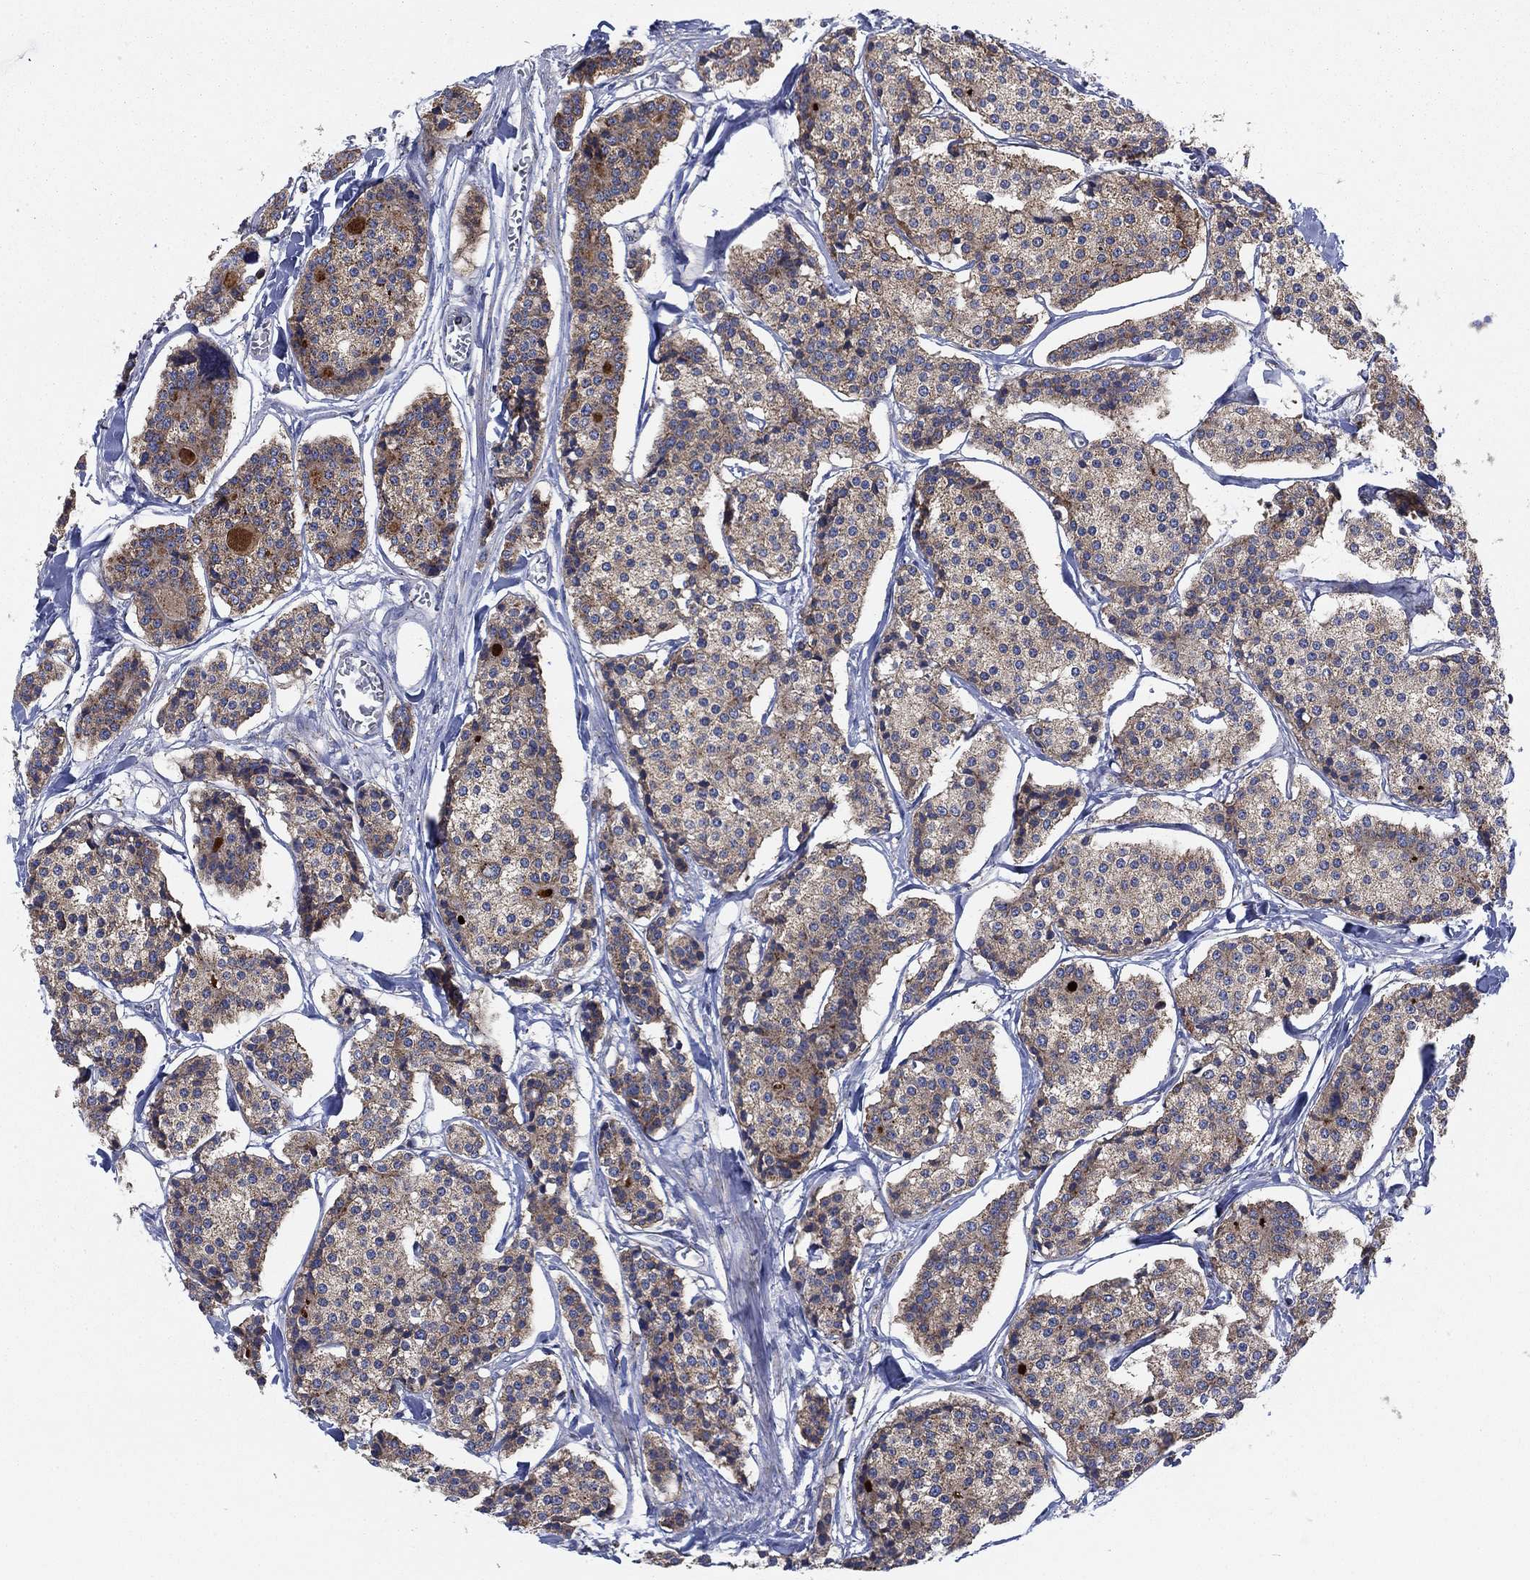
{"staining": {"intensity": "weak", "quantity": "25%-75%", "location": "cytoplasmic/membranous"}, "tissue": "carcinoid", "cell_type": "Tumor cells", "image_type": "cancer", "snomed": [{"axis": "morphology", "description": "Carcinoid, malignant, NOS"}, {"axis": "topography", "description": "Small intestine"}], "caption": "Immunohistochemistry (IHC) histopathology image of carcinoid (malignant) stained for a protein (brown), which reveals low levels of weak cytoplasmic/membranous positivity in about 25%-75% of tumor cells.", "gene": "NACAD", "patient": {"sex": "female", "age": 65}}